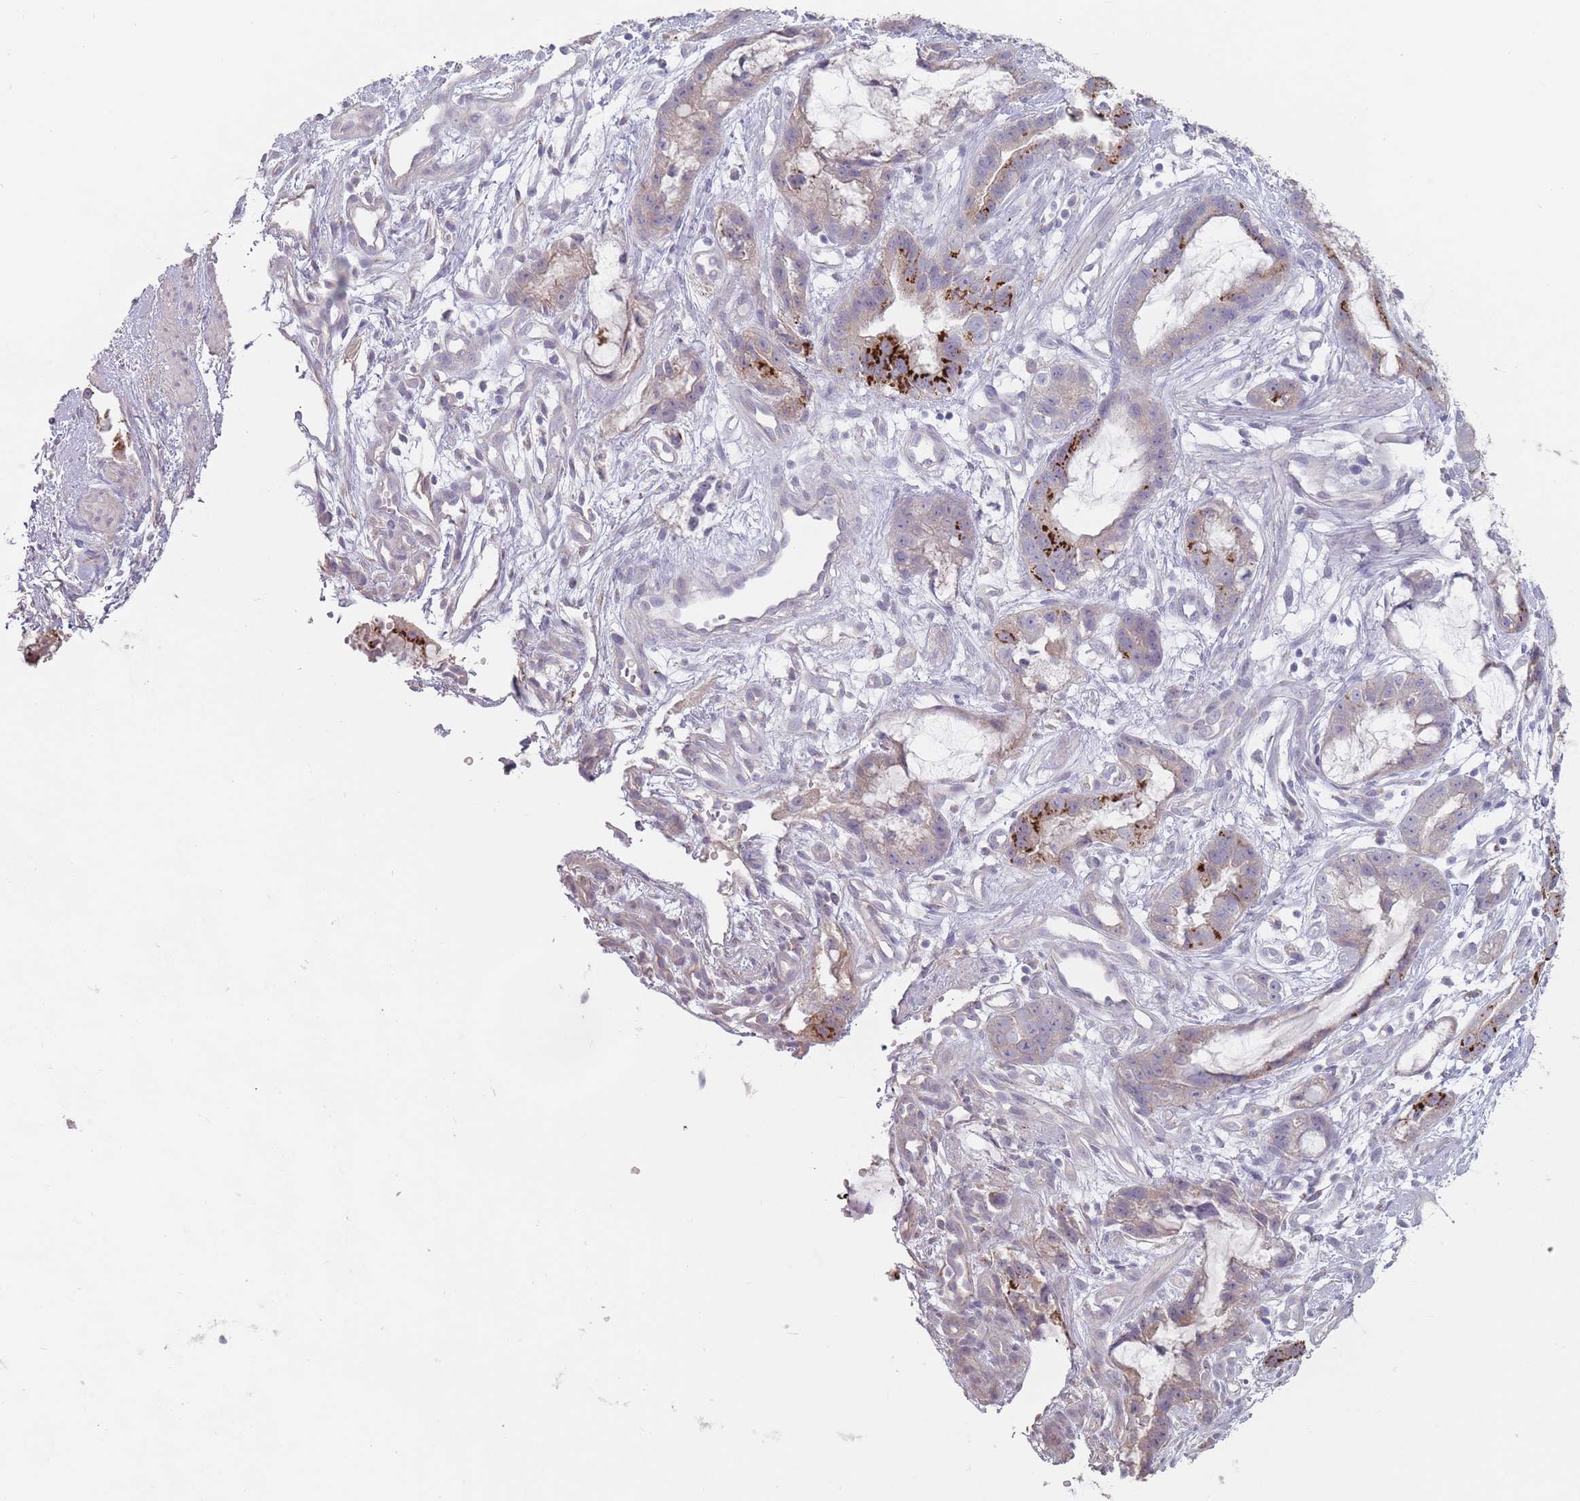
{"staining": {"intensity": "strong", "quantity": "25%-75%", "location": "cytoplasmic/membranous"}, "tissue": "stomach cancer", "cell_type": "Tumor cells", "image_type": "cancer", "snomed": [{"axis": "morphology", "description": "Adenocarcinoma, NOS"}, {"axis": "topography", "description": "Stomach"}], "caption": "High-power microscopy captured an immunohistochemistry (IHC) micrograph of adenocarcinoma (stomach), revealing strong cytoplasmic/membranous staining in about 25%-75% of tumor cells.", "gene": "AKAIN1", "patient": {"sex": "male", "age": 55}}